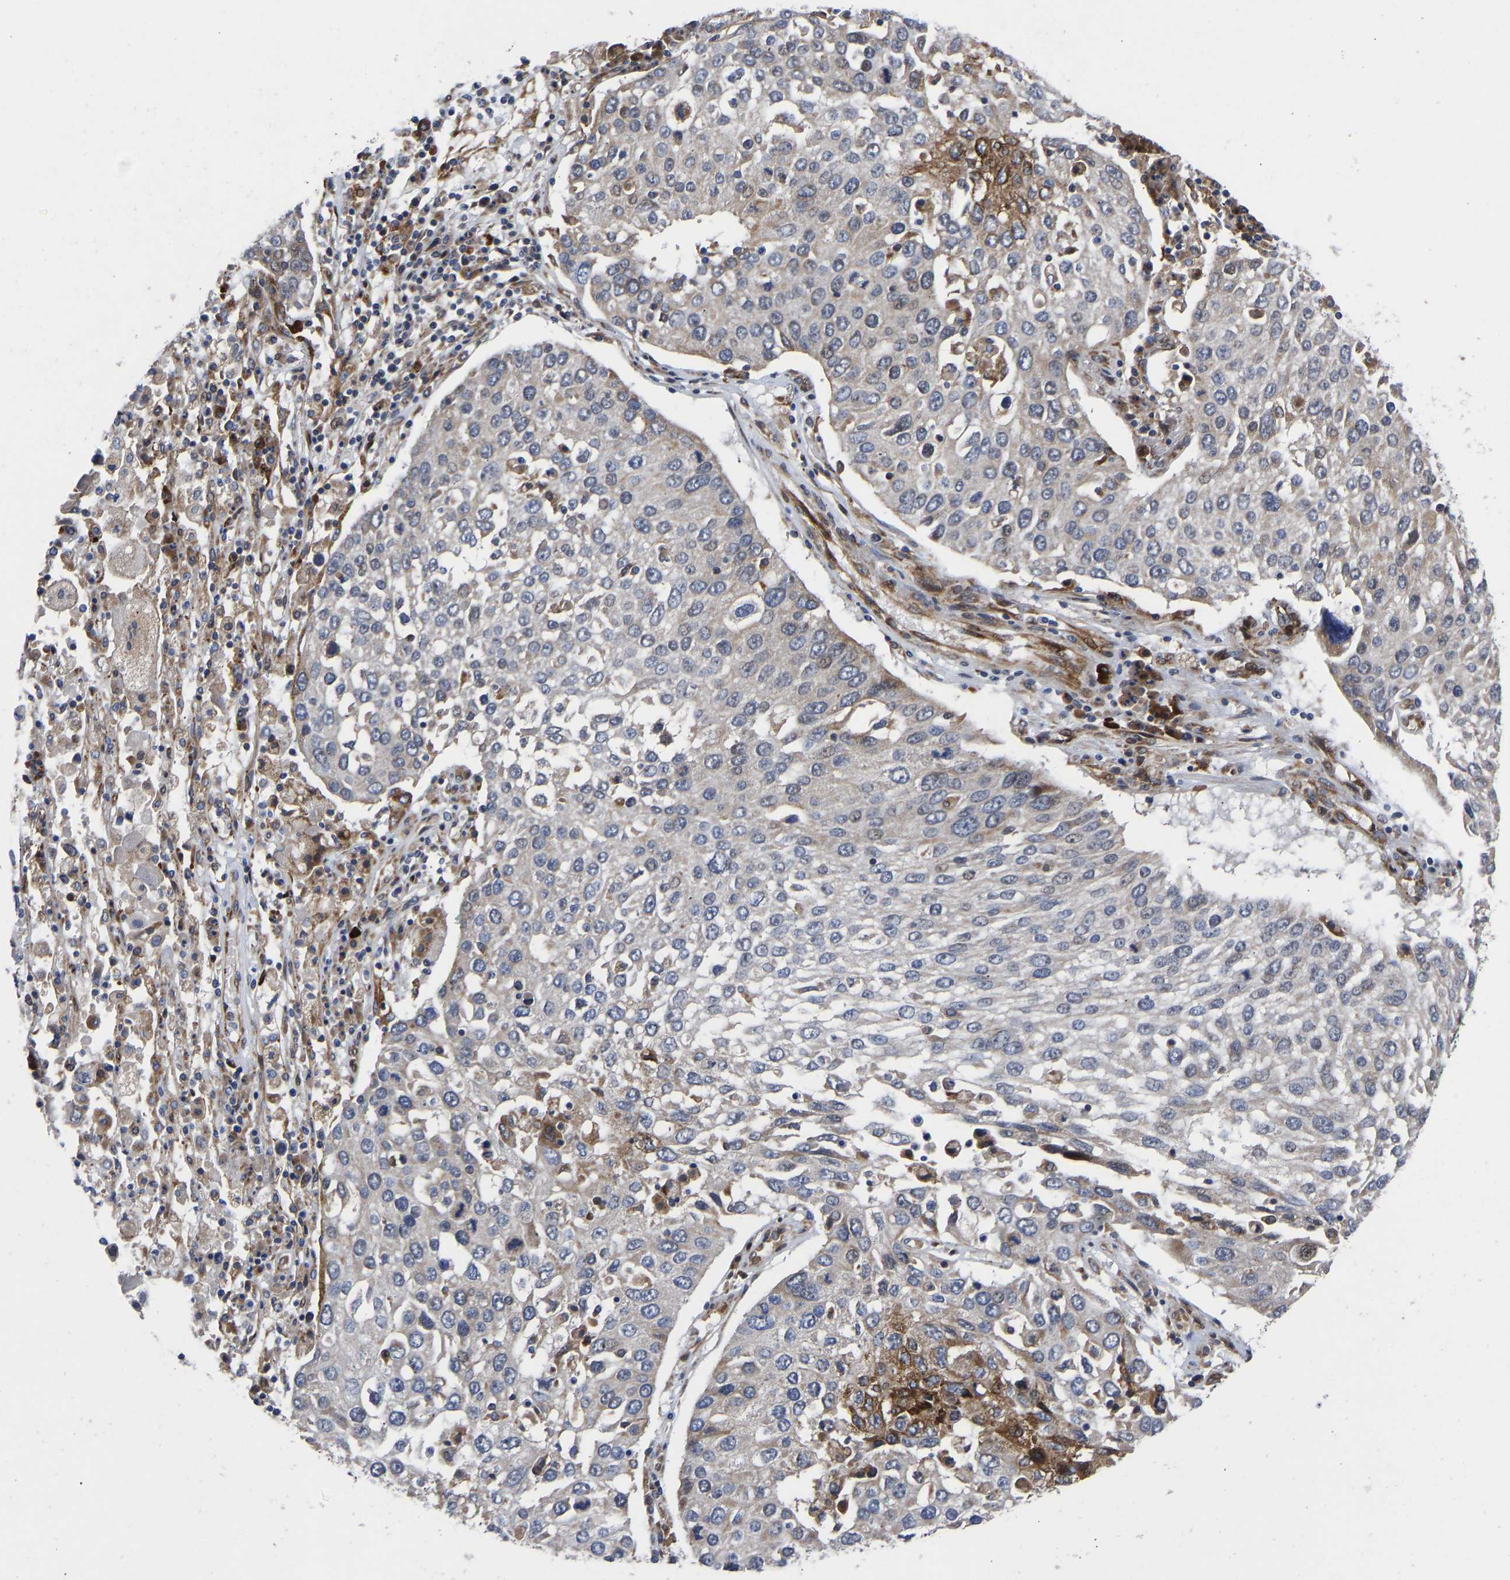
{"staining": {"intensity": "moderate", "quantity": "<25%", "location": "cytoplasmic/membranous"}, "tissue": "lung cancer", "cell_type": "Tumor cells", "image_type": "cancer", "snomed": [{"axis": "morphology", "description": "Squamous cell carcinoma, NOS"}, {"axis": "topography", "description": "Lung"}], "caption": "Immunohistochemical staining of lung cancer shows low levels of moderate cytoplasmic/membranous expression in approximately <25% of tumor cells. (brown staining indicates protein expression, while blue staining denotes nuclei).", "gene": "TMEM38B", "patient": {"sex": "male", "age": 65}}